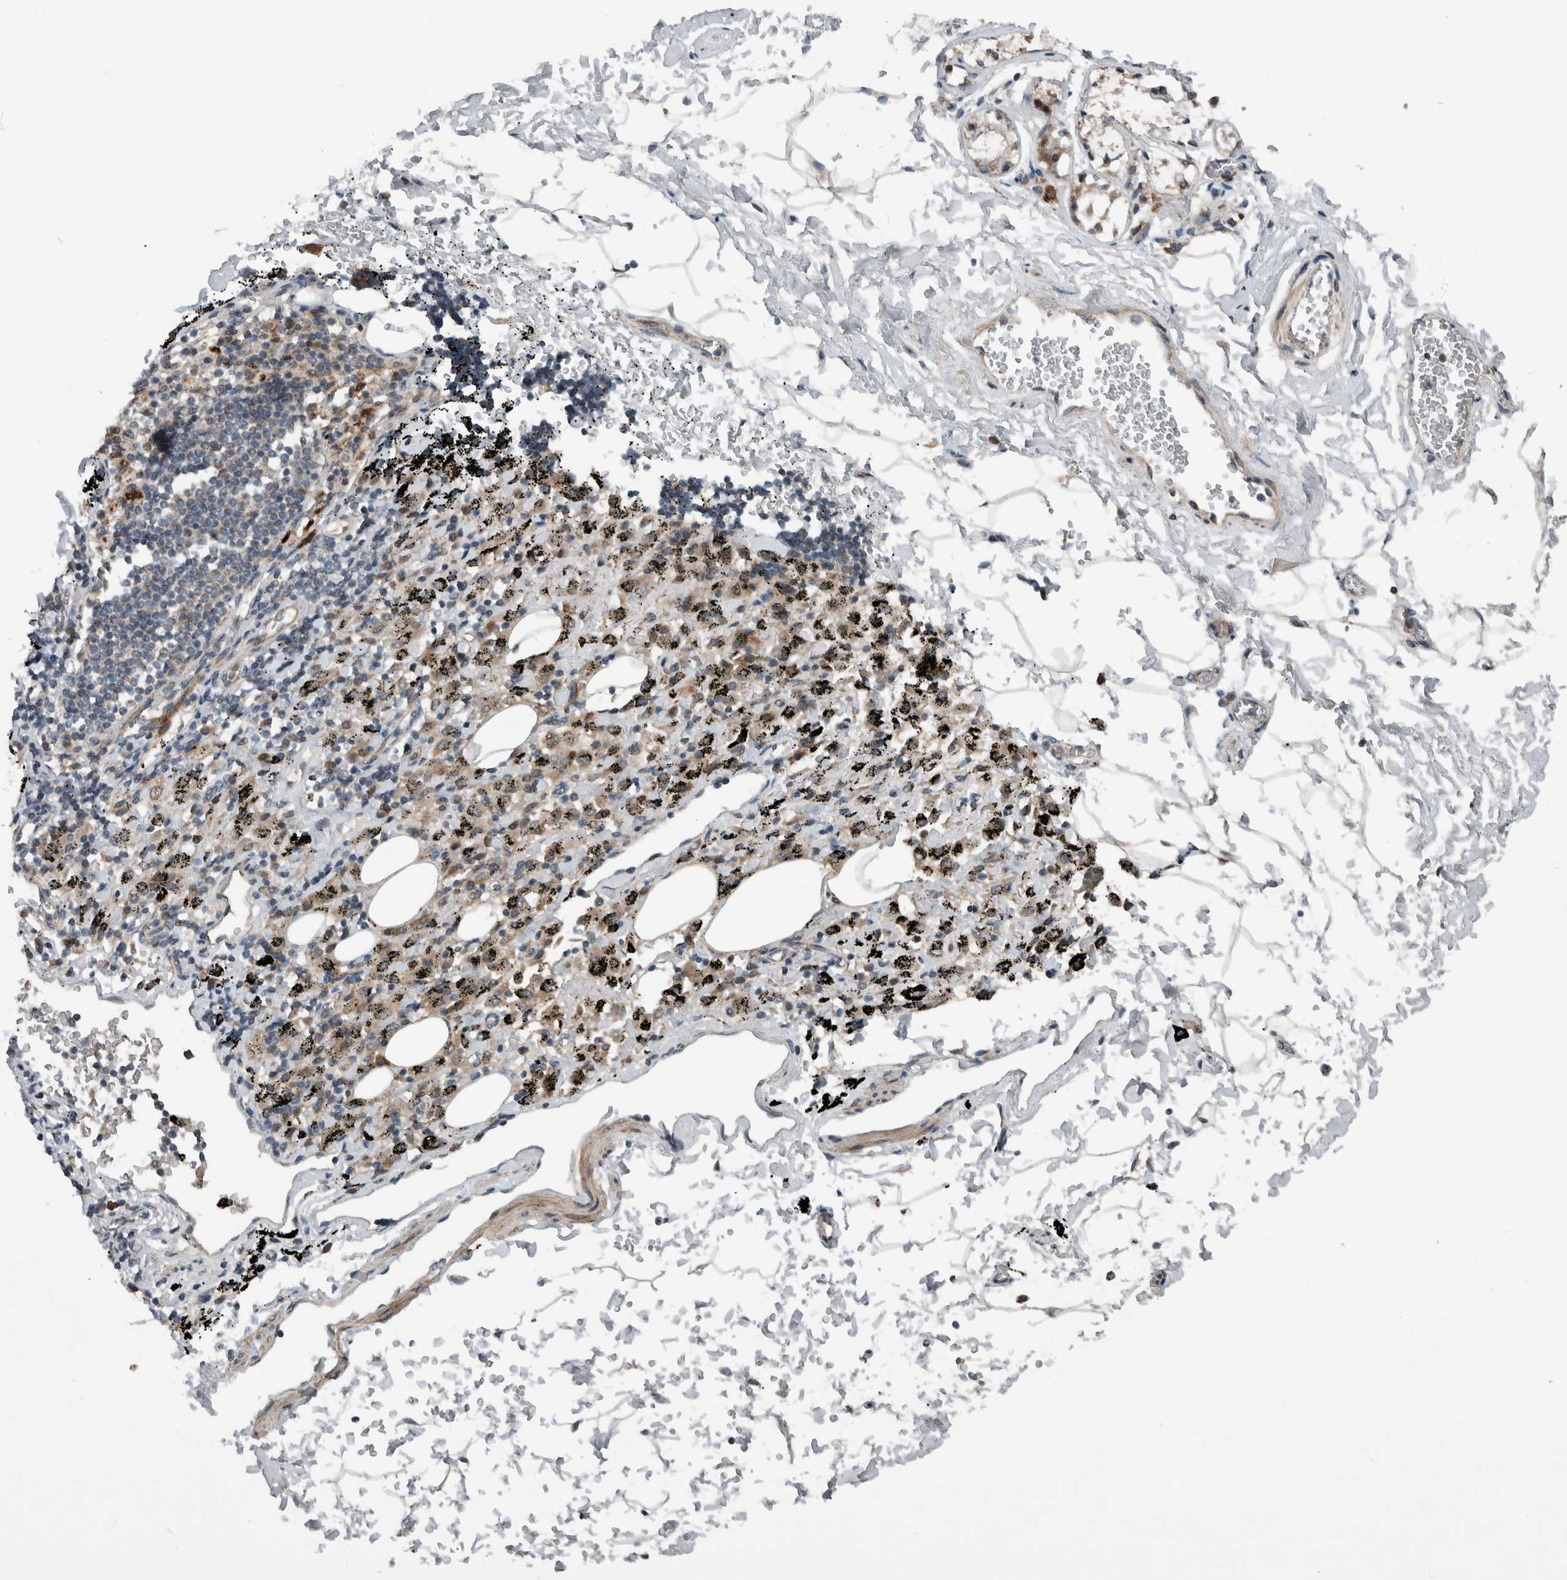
{"staining": {"intensity": "negative", "quantity": "none", "location": "none"}, "tissue": "adipose tissue", "cell_type": "Adipocytes", "image_type": "normal", "snomed": [{"axis": "morphology", "description": "Normal tissue, NOS"}, {"axis": "topography", "description": "Cartilage tissue"}, {"axis": "topography", "description": "Lung"}], "caption": "DAB immunohistochemical staining of benign human adipose tissue exhibits no significant staining in adipocytes. The staining was performed using DAB (3,3'-diaminobenzidine) to visualize the protein expression in brown, while the nuclei were stained in blue with hematoxylin (Magnification: 20x).", "gene": "GBA2", "patient": {"sex": "female", "age": 77}}